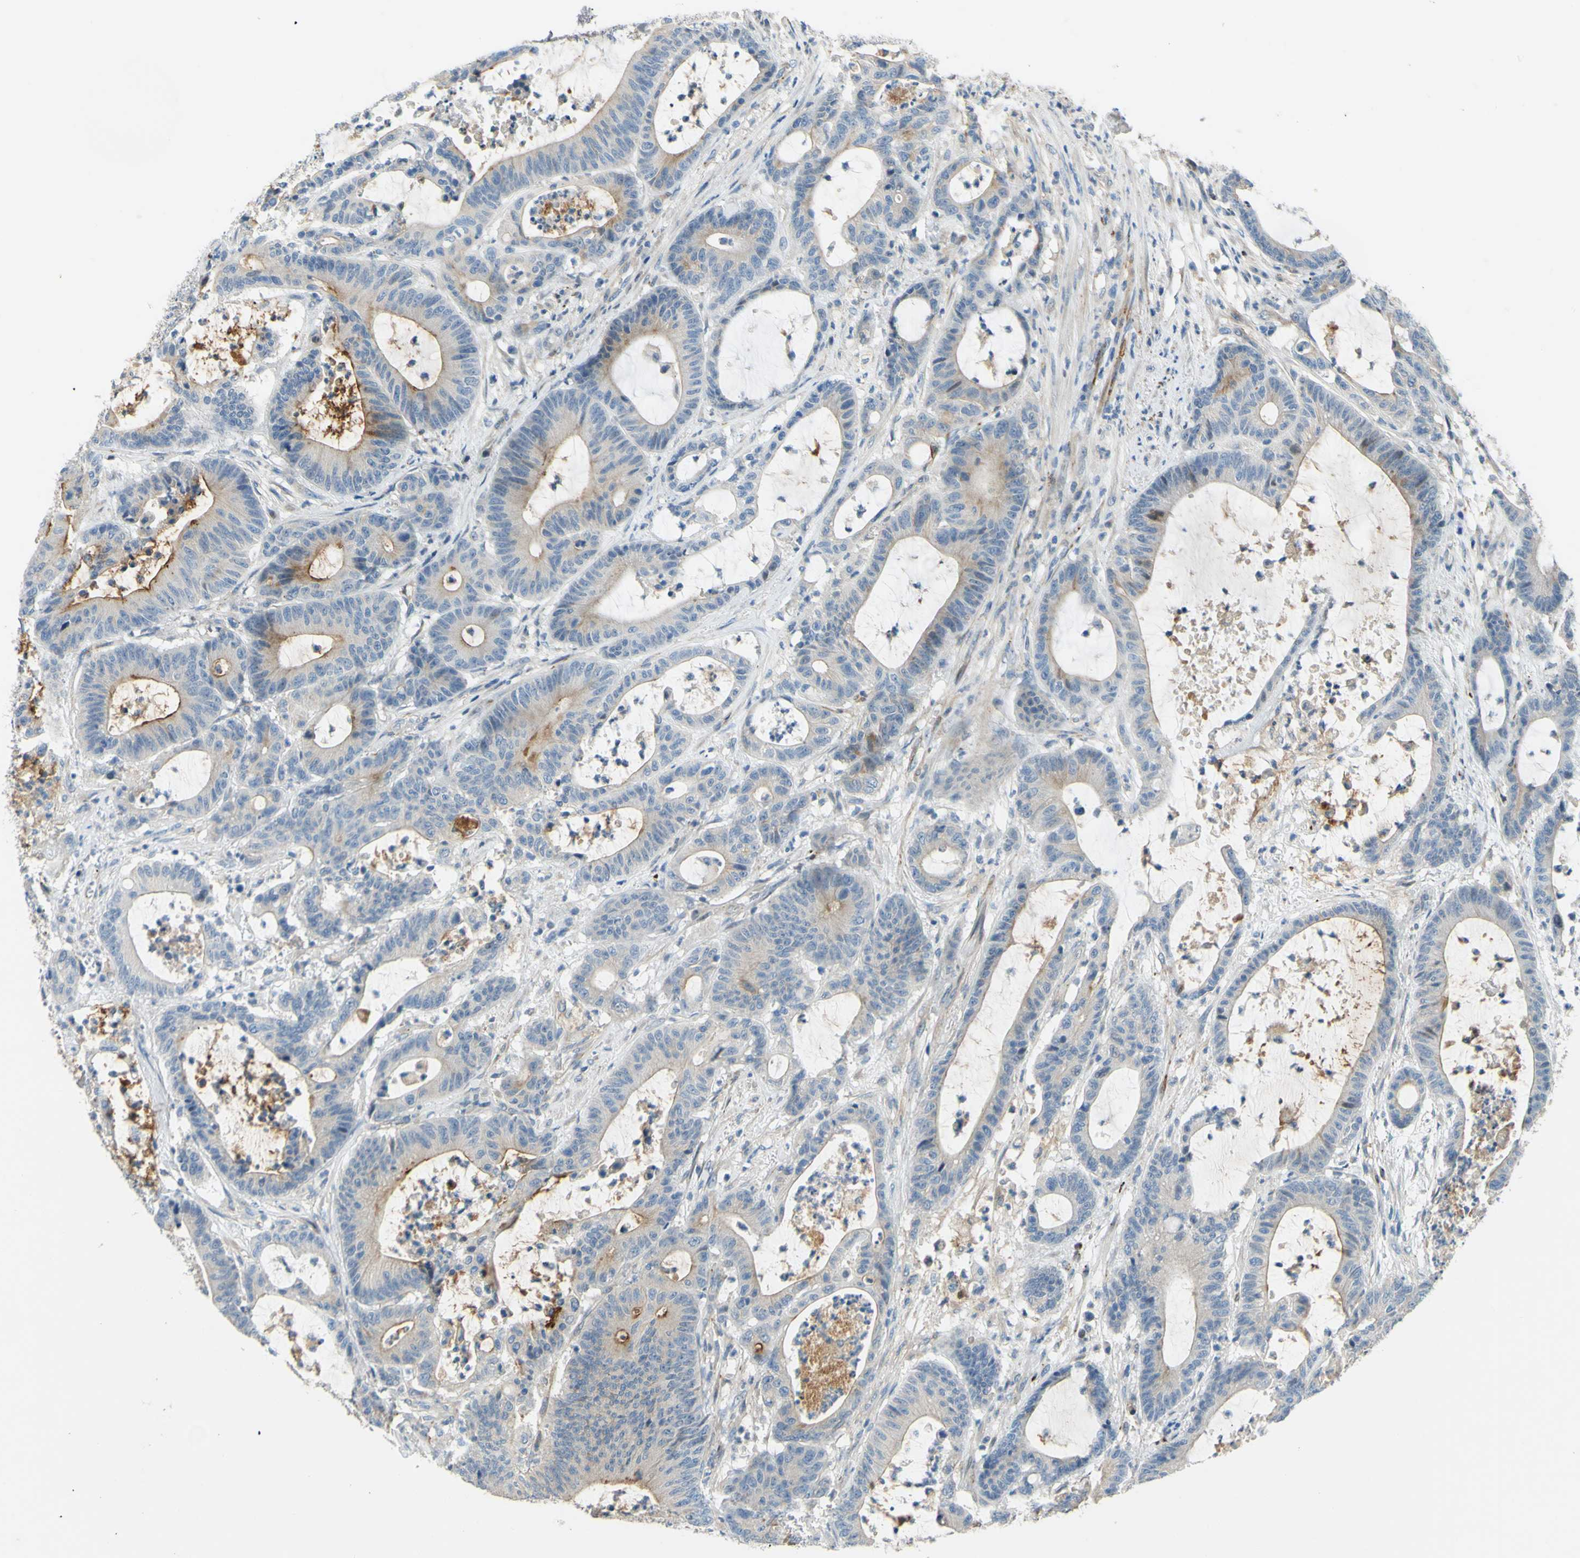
{"staining": {"intensity": "weak", "quantity": "<25%", "location": "cytoplasmic/membranous"}, "tissue": "colorectal cancer", "cell_type": "Tumor cells", "image_type": "cancer", "snomed": [{"axis": "morphology", "description": "Adenocarcinoma, NOS"}, {"axis": "topography", "description": "Colon"}], "caption": "Colorectal adenocarcinoma was stained to show a protein in brown. There is no significant positivity in tumor cells. The staining was performed using DAB (3,3'-diaminobenzidine) to visualize the protein expression in brown, while the nuclei were stained in blue with hematoxylin (Magnification: 20x).", "gene": "ARHGAP1", "patient": {"sex": "female", "age": 84}}